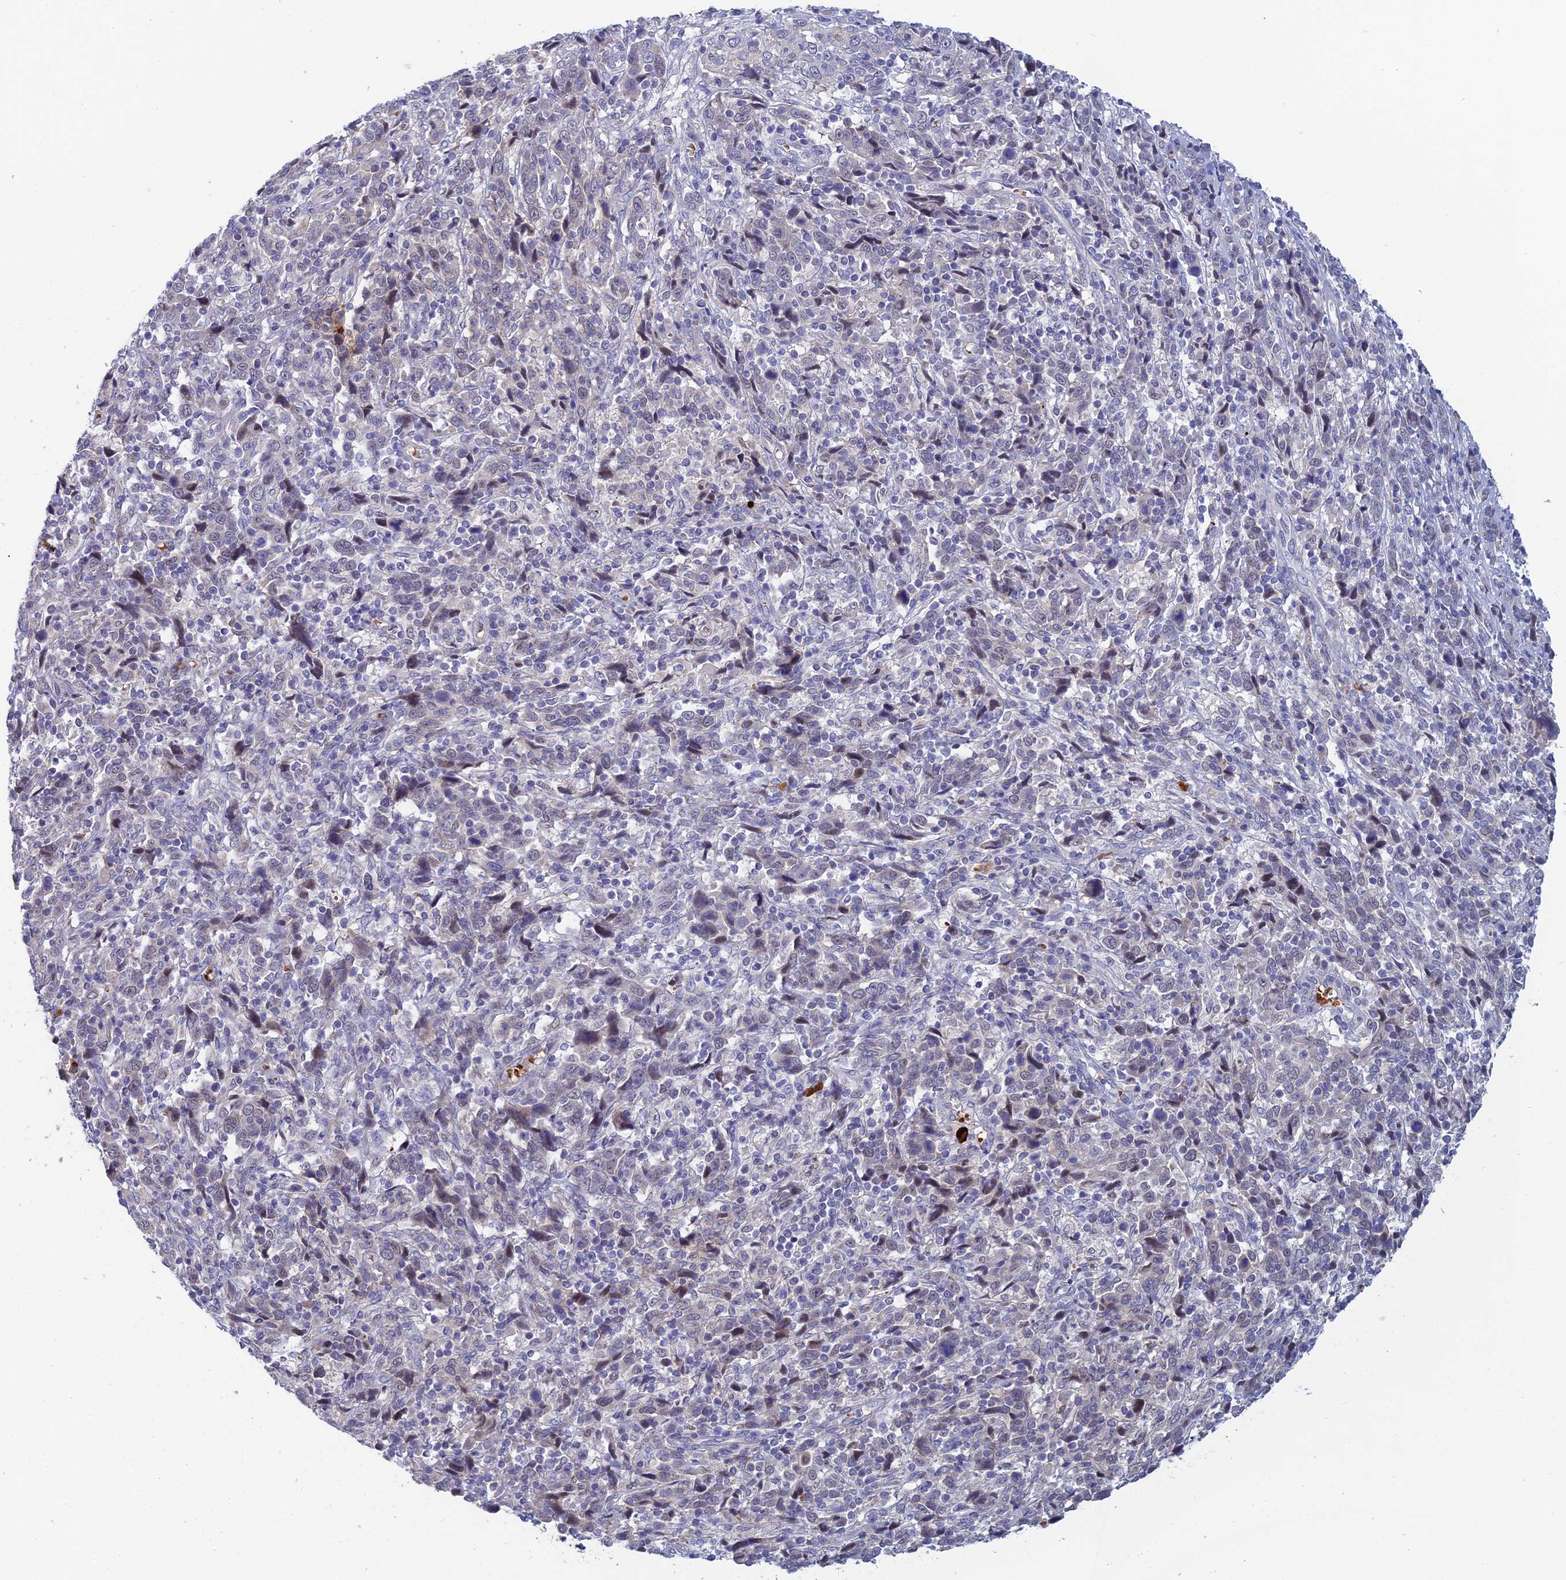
{"staining": {"intensity": "negative", "quantity": "none", "location": "none"}, "tissue": "cervical cancer", "cell_type": "Tumor cells", "image_type": "cancer", "snomed": [{"axis": "morphology", "description": "Squamous cell carcinoma, NOS"}, {"axis": "topography", "description": "Cervix"}], "caption": "Immunohistochemistry (IHC) image of human squamous cell carcinoma (cervical) stained for a protein (brown), which displays no expression in tumor cells.", "gene": "GIPC1", "patient": {"sex": "female", "age": 46}}